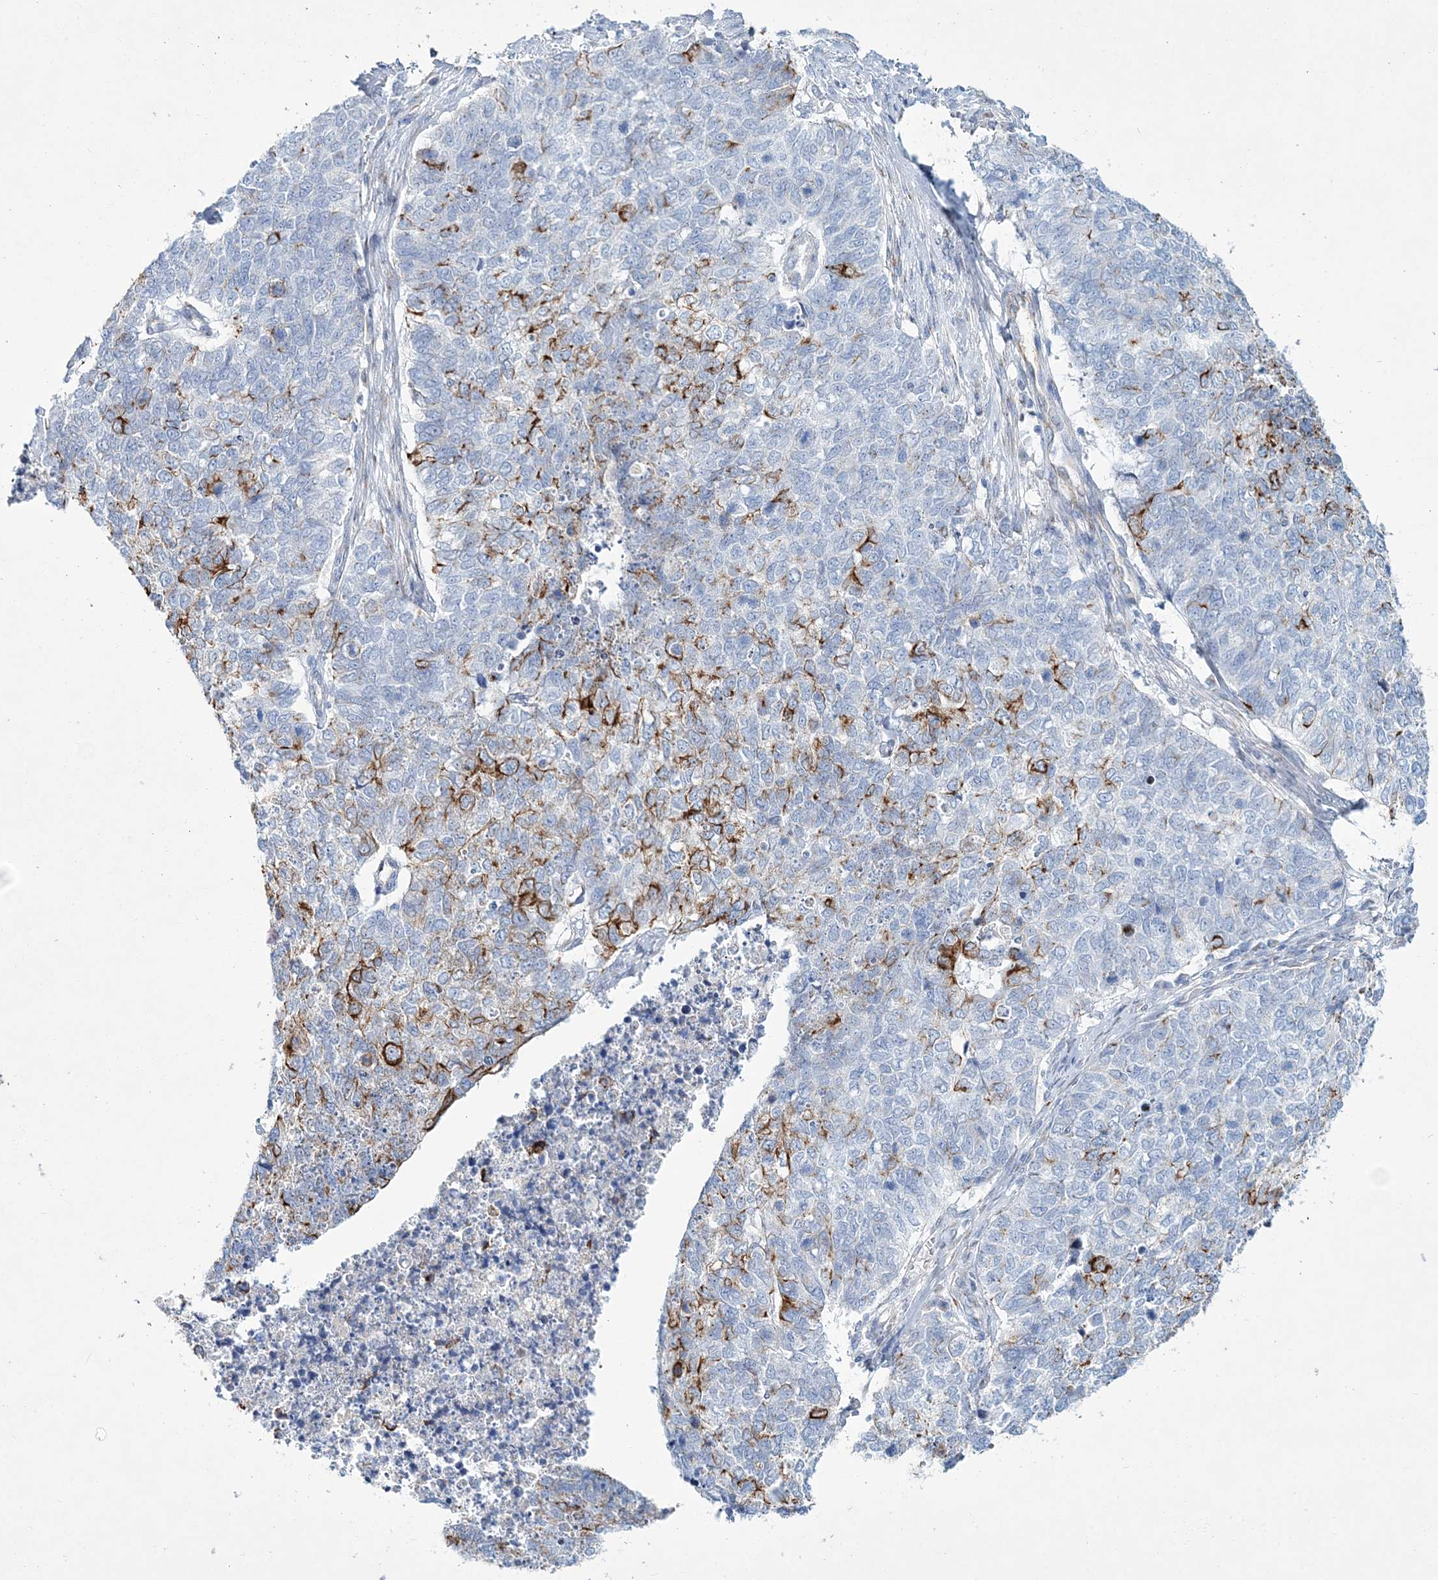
{"staining": {"intensity": "strong", "quantity": "<25%", "location": "cytoplasmic/membranous"}, "tissue": "cervical cancer", "cell_type": "Tumor cells", "image_type": "cancer", "snomed": [{"axis": "morphology", "description": "Squamous cell carcinoma, NOS"}, {"axis": "topography", "description": "Cervix"}], "caption": "An immunohistochemistry (IHC) image of tumor tissue is shown. Protein staining in brown shows strong cytoplasmic/membranous positivity in cervical cancer (squamous cell carcinoma) within tumor cells. (brown staining indicates protein expression, while blue staining denotes nuclei).", "gene": "ADGRL1", "patient": {"sex": "female", "age": 63}}